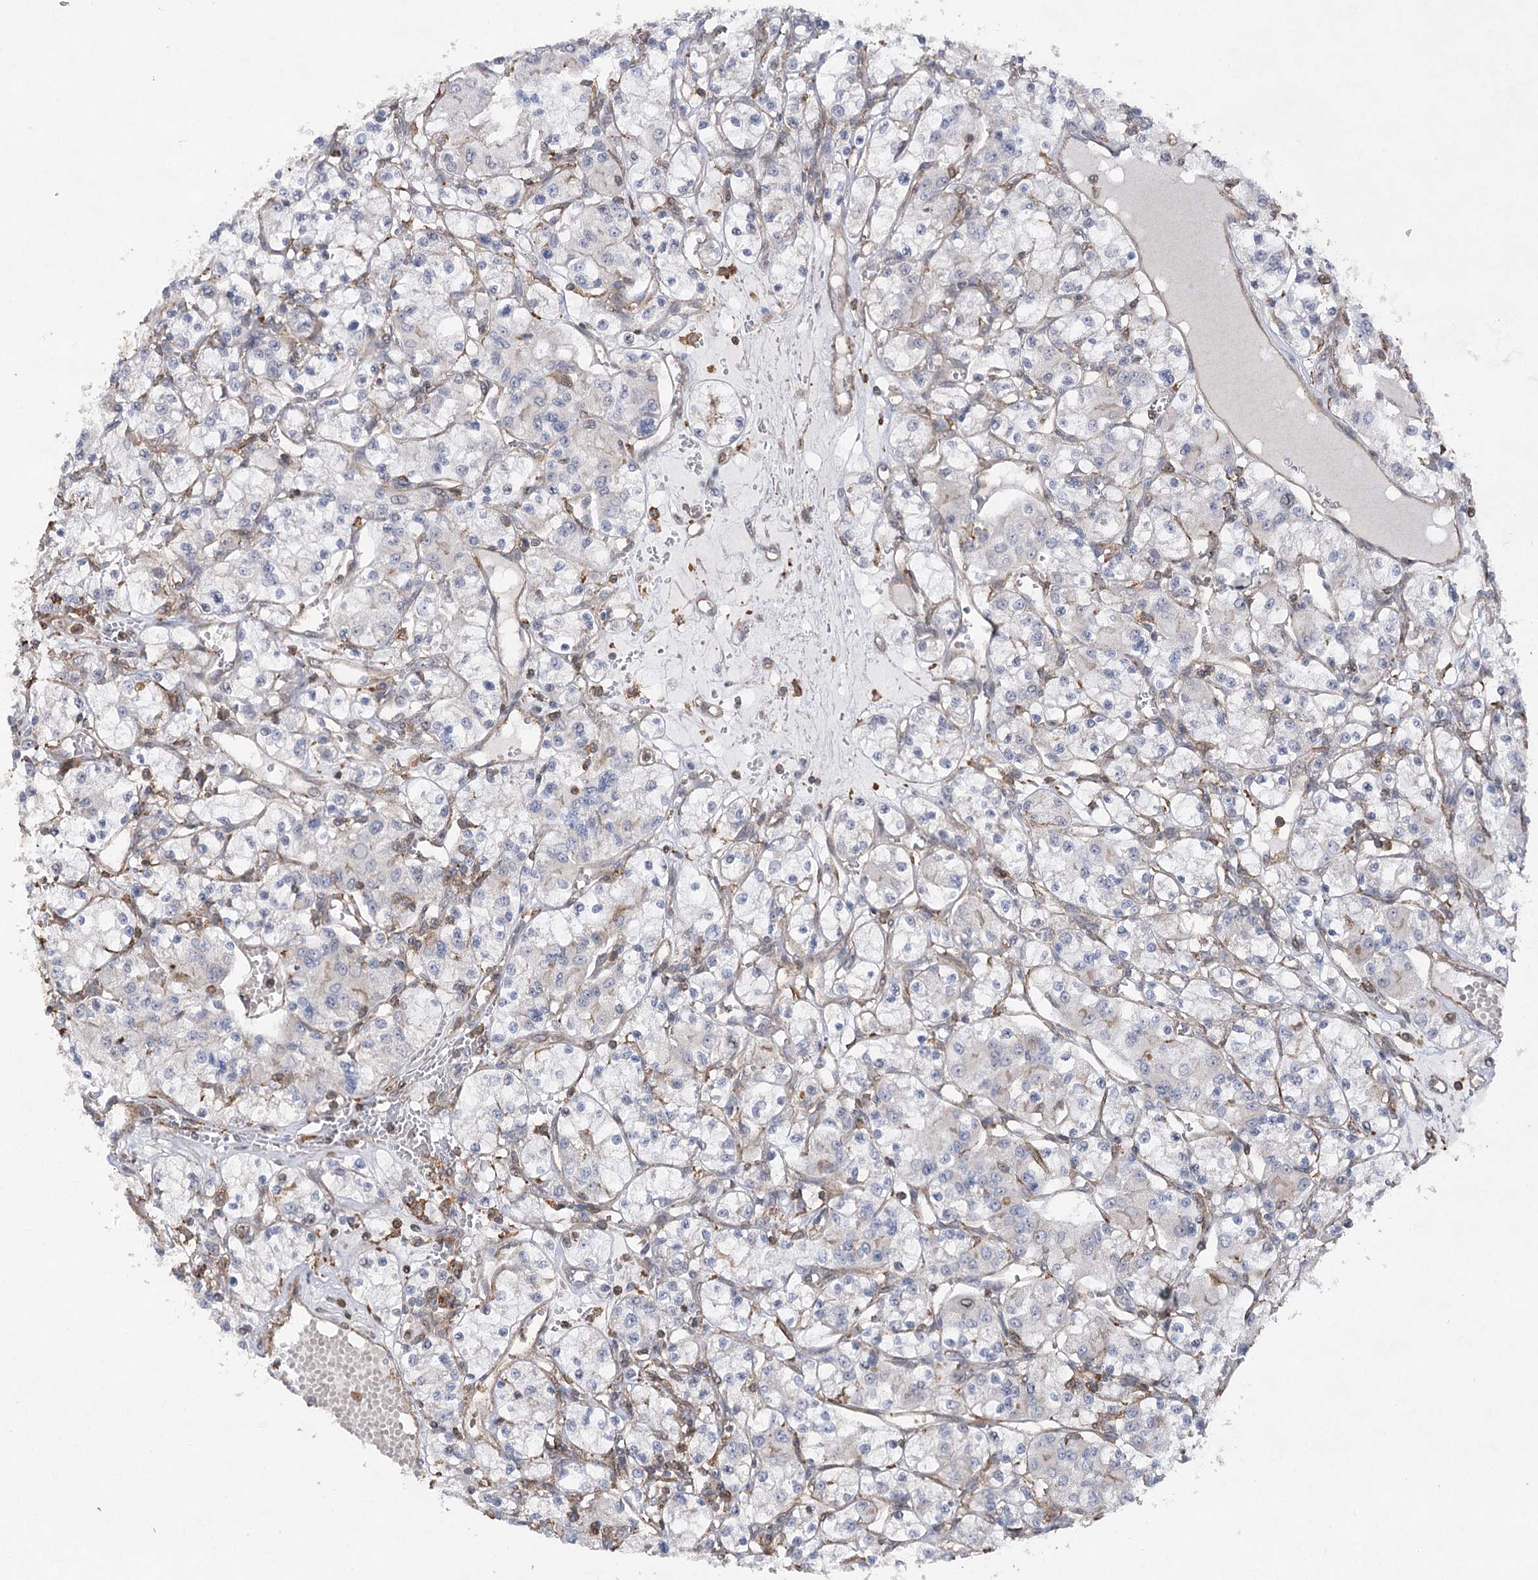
{"staining": {"intensity": "negative", "quantity": "none", "location": "none"}, "tissue": "renal cancer", "cell_type": "Tumor cells", "image_type": "cancer", "snomed": [{"axis": "morphology", "description": "Adenocarcinoma, NOS"}, {"axis": "topography", "description": "Kidney"}], "caption": "Immunohistochemistry micrograph of neoplastic tissue: adenocarcinoma (renal) stained with DAB (3,3'-diaminobenzidine) displays no significant protein positivity in tumor cells.", "gene": "OBSL1", "patient": {"sex": "female", "age": 59}}